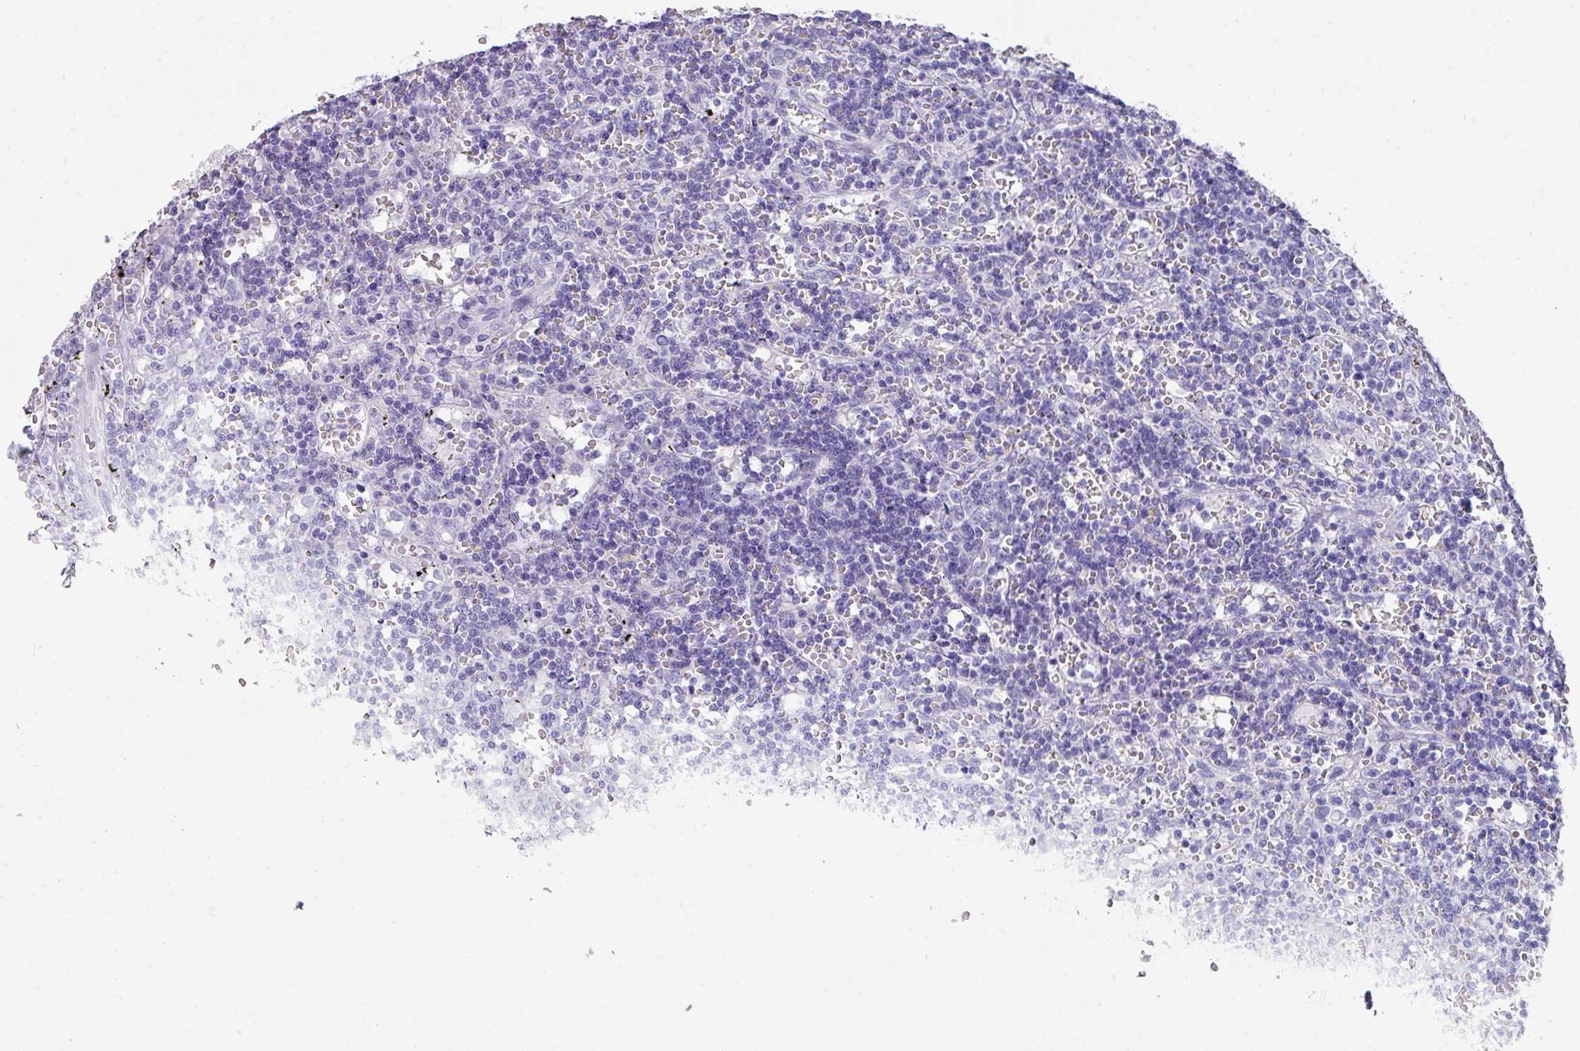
{"staining": {"intensity": "negative", "quantity": "none", "location": "none"}, "tissue": "lymphoma", "cell_type": "Tumor cells", "image_type": "cancer", "snomed": [{"axis": "morphology", "description": "Malignant lymphoma, non-Hodgkin's type, Low grade"}, {"axis": "topography", "description": "Spleen"}], "caption": "Human lymphoma stained for a protein using immunohistochemistry (IHC) exhibits no positivity in tumor cells.", "gene": "PEX10", "patient": {"sex": "male", "age": 60}}